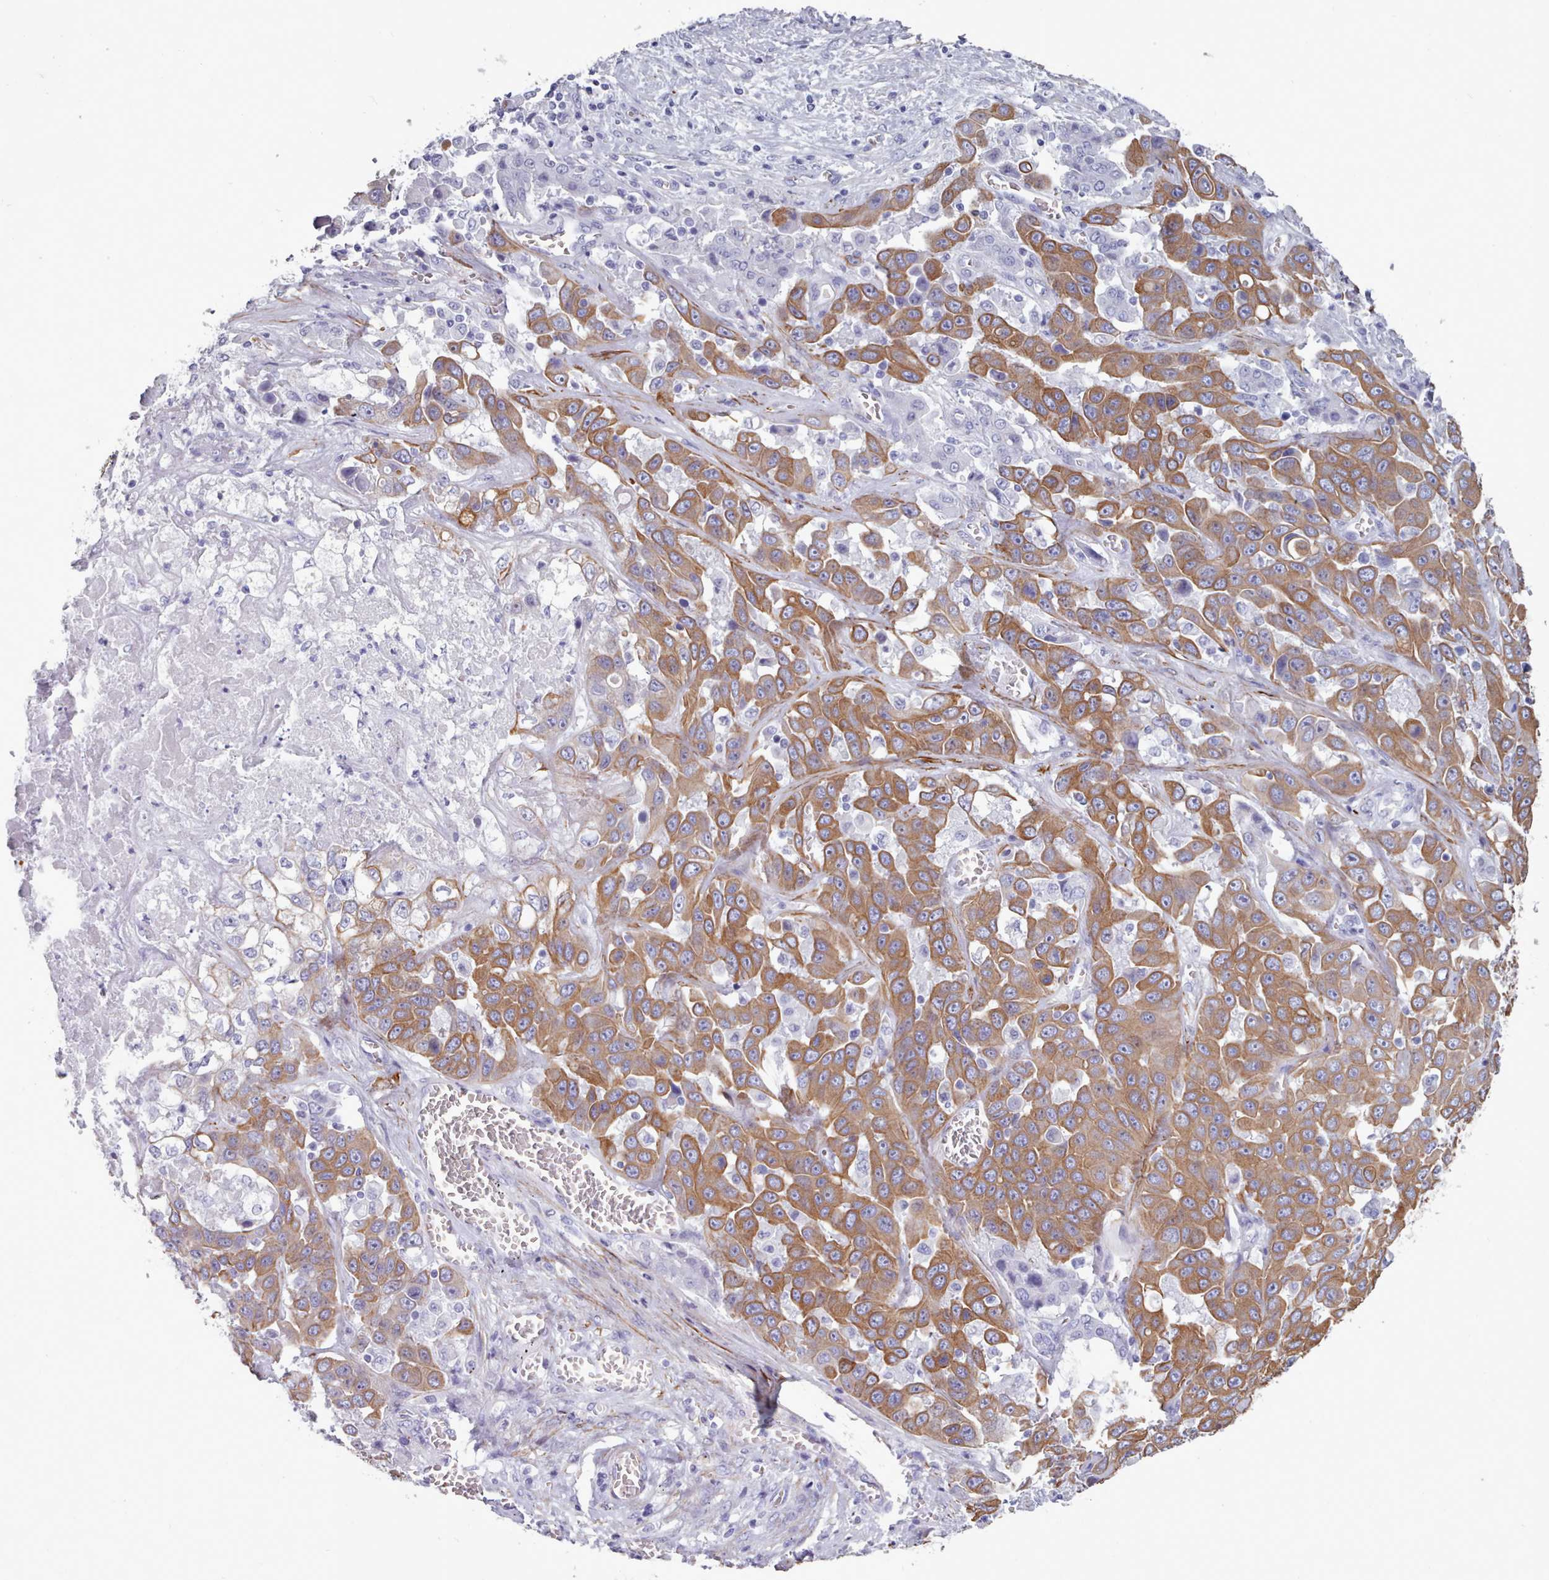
{"staining": {"intensity": "moderate", "quantity": "25%-75%", "location": "cytoplasmic/membranous"}, "tissue": "liver cancer", "cell_type": "Tumor cells", "image_type": "cancer", "snomed": [{"axis": "morphology", "description": "Cholangiocarcinoma"}, {"axis": "topography", "description": "Liver"}], "caption": "Tumor cells exhibit moderate cytoplasmic/membranous staining in approximately 25%-75% of cells in liver cancer.", "gene": "FPGS", "patient": {"sex": "female", "age": 52}}